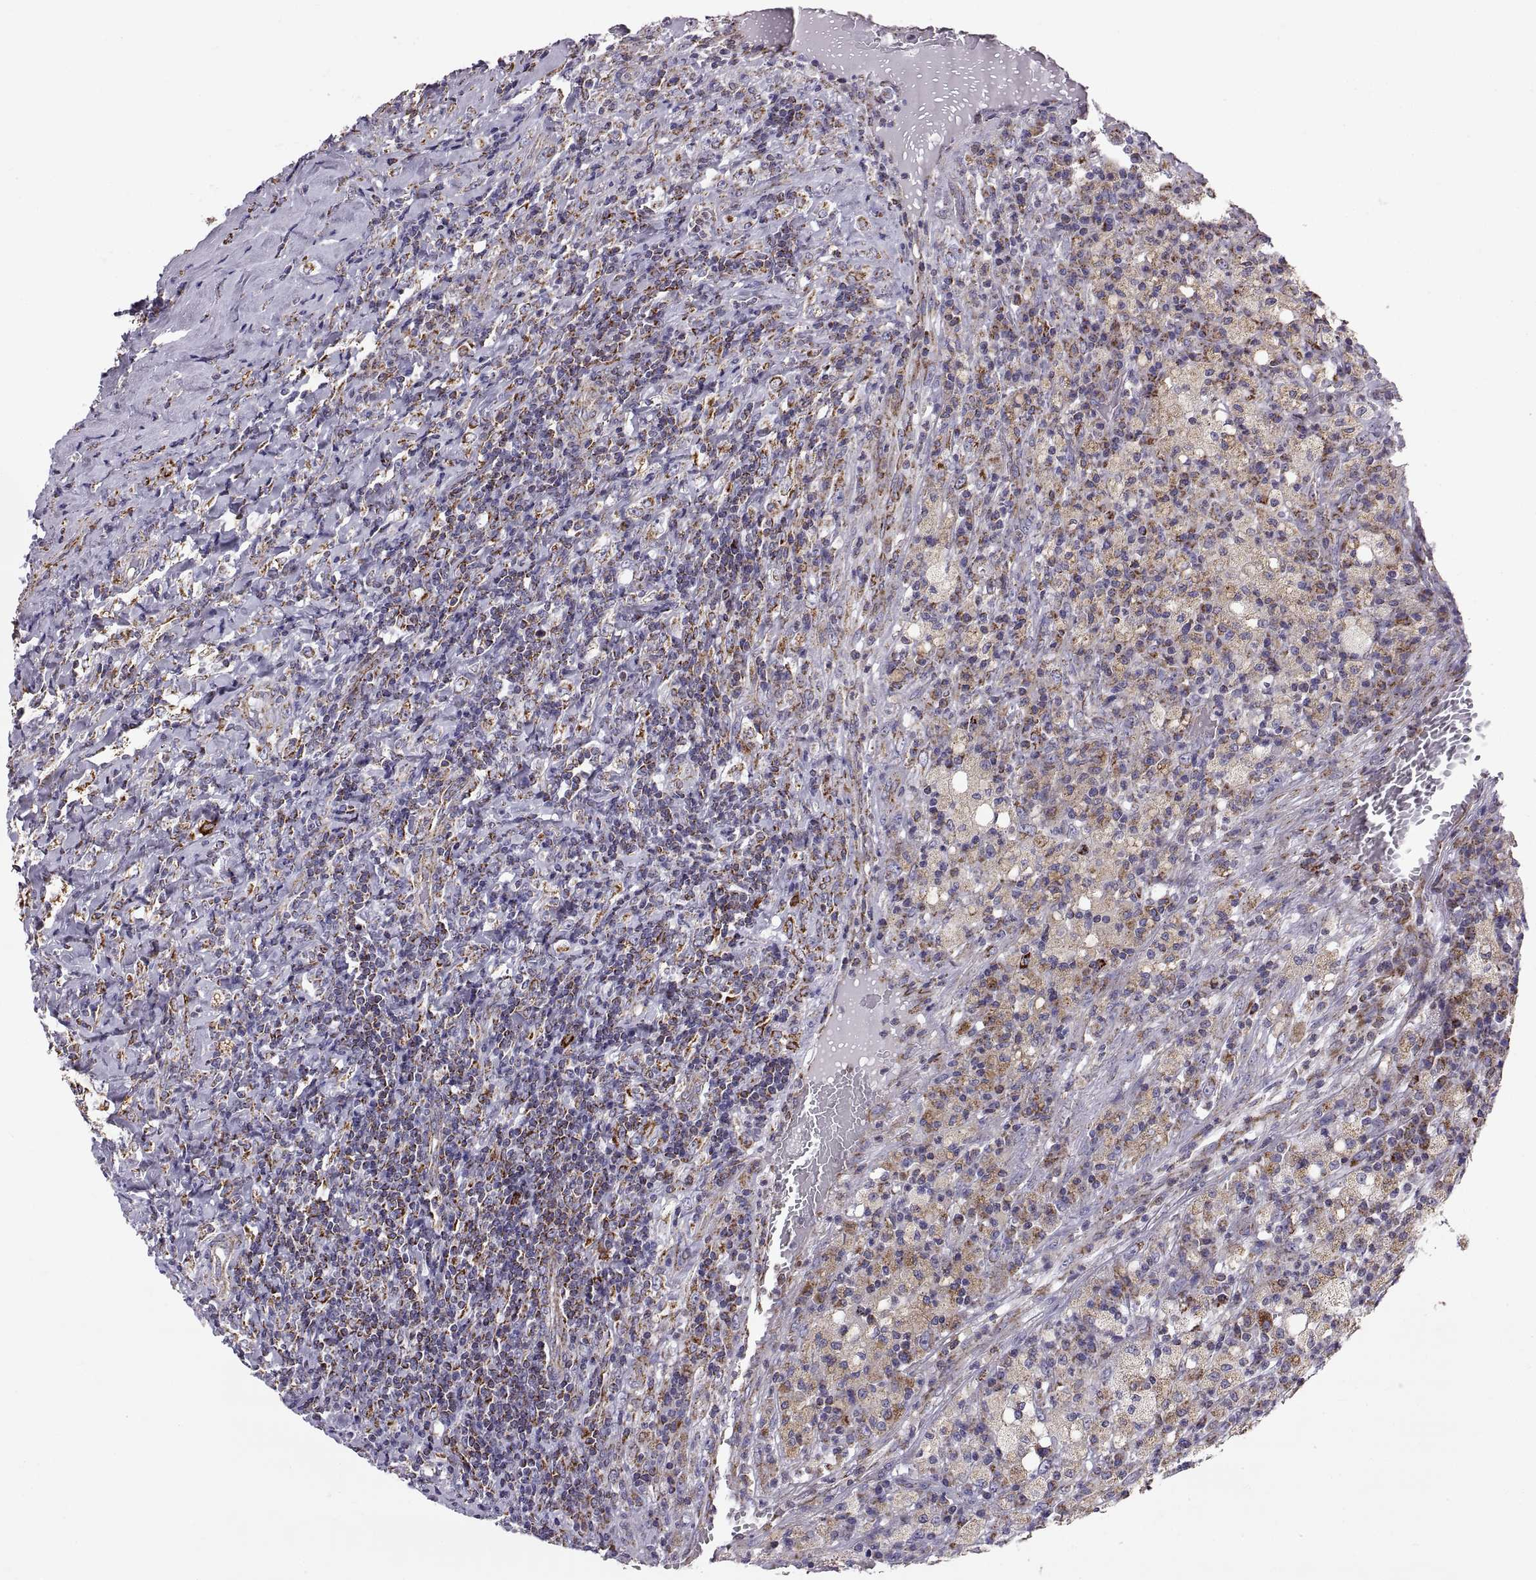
{"staining": {"intensity": "moderate", "quantity": ">75%", "location": "cytoplasmic/membranous"}, "tissue": "testis cancer", "cell_type": "Tumor cells", "image_type": "cancer", "snomed": [{"axis": "morphology", "description": "Necrosis, NOS"}, {"axis": "morphology", "description": "Carcinoma, Embryonal, NOS"}, {"axis": "topography", "description": "Testis"}], "caption": "Immunohistochemical staining of human embryonal carcinoma (testis) exhibits medium levels of moderate cytoplasmic/membranous protein positivity in about >75% of tumor cells.", "gene": "ARSD", "patient": {"sex": "male", "age": 19}}